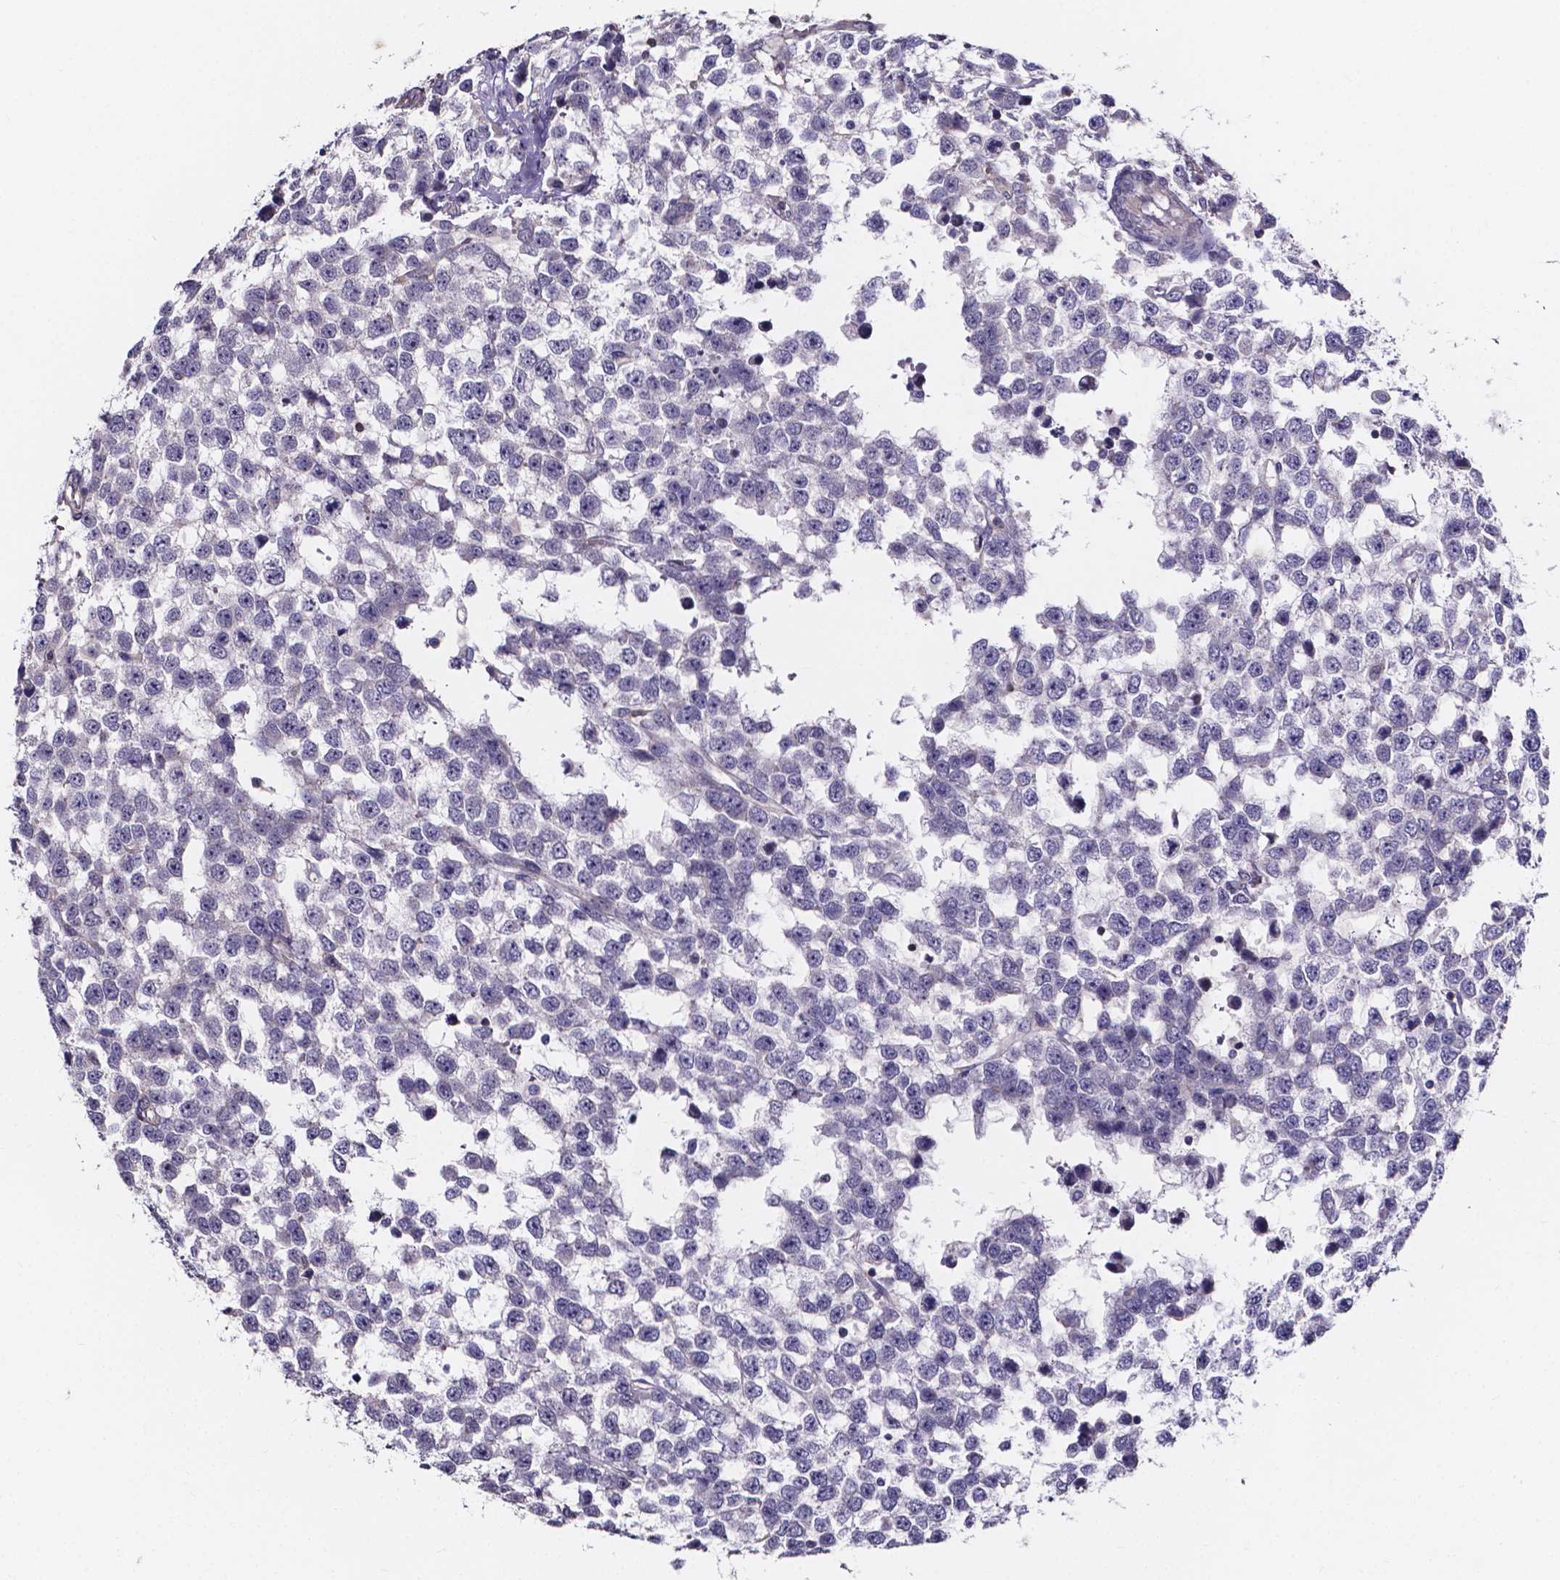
{"staining": {"intensity": "negative", "quantity": "none", "location": "none"}, "tissue": "testis cancer", "cell_type": "Tumor cells", "image_type": "cancer", "snomed": [{"axis": "morphology", "description": "Seminoma, NOS"}, {"axis": "topography", "description": "Testis"}], "caption": "This is a histopathology image of IHC staining of testis seminoma, which shows no positivity in tumor cells.", "gene": "THEMIS", "patient": {"sex": "male", "age": 34}}